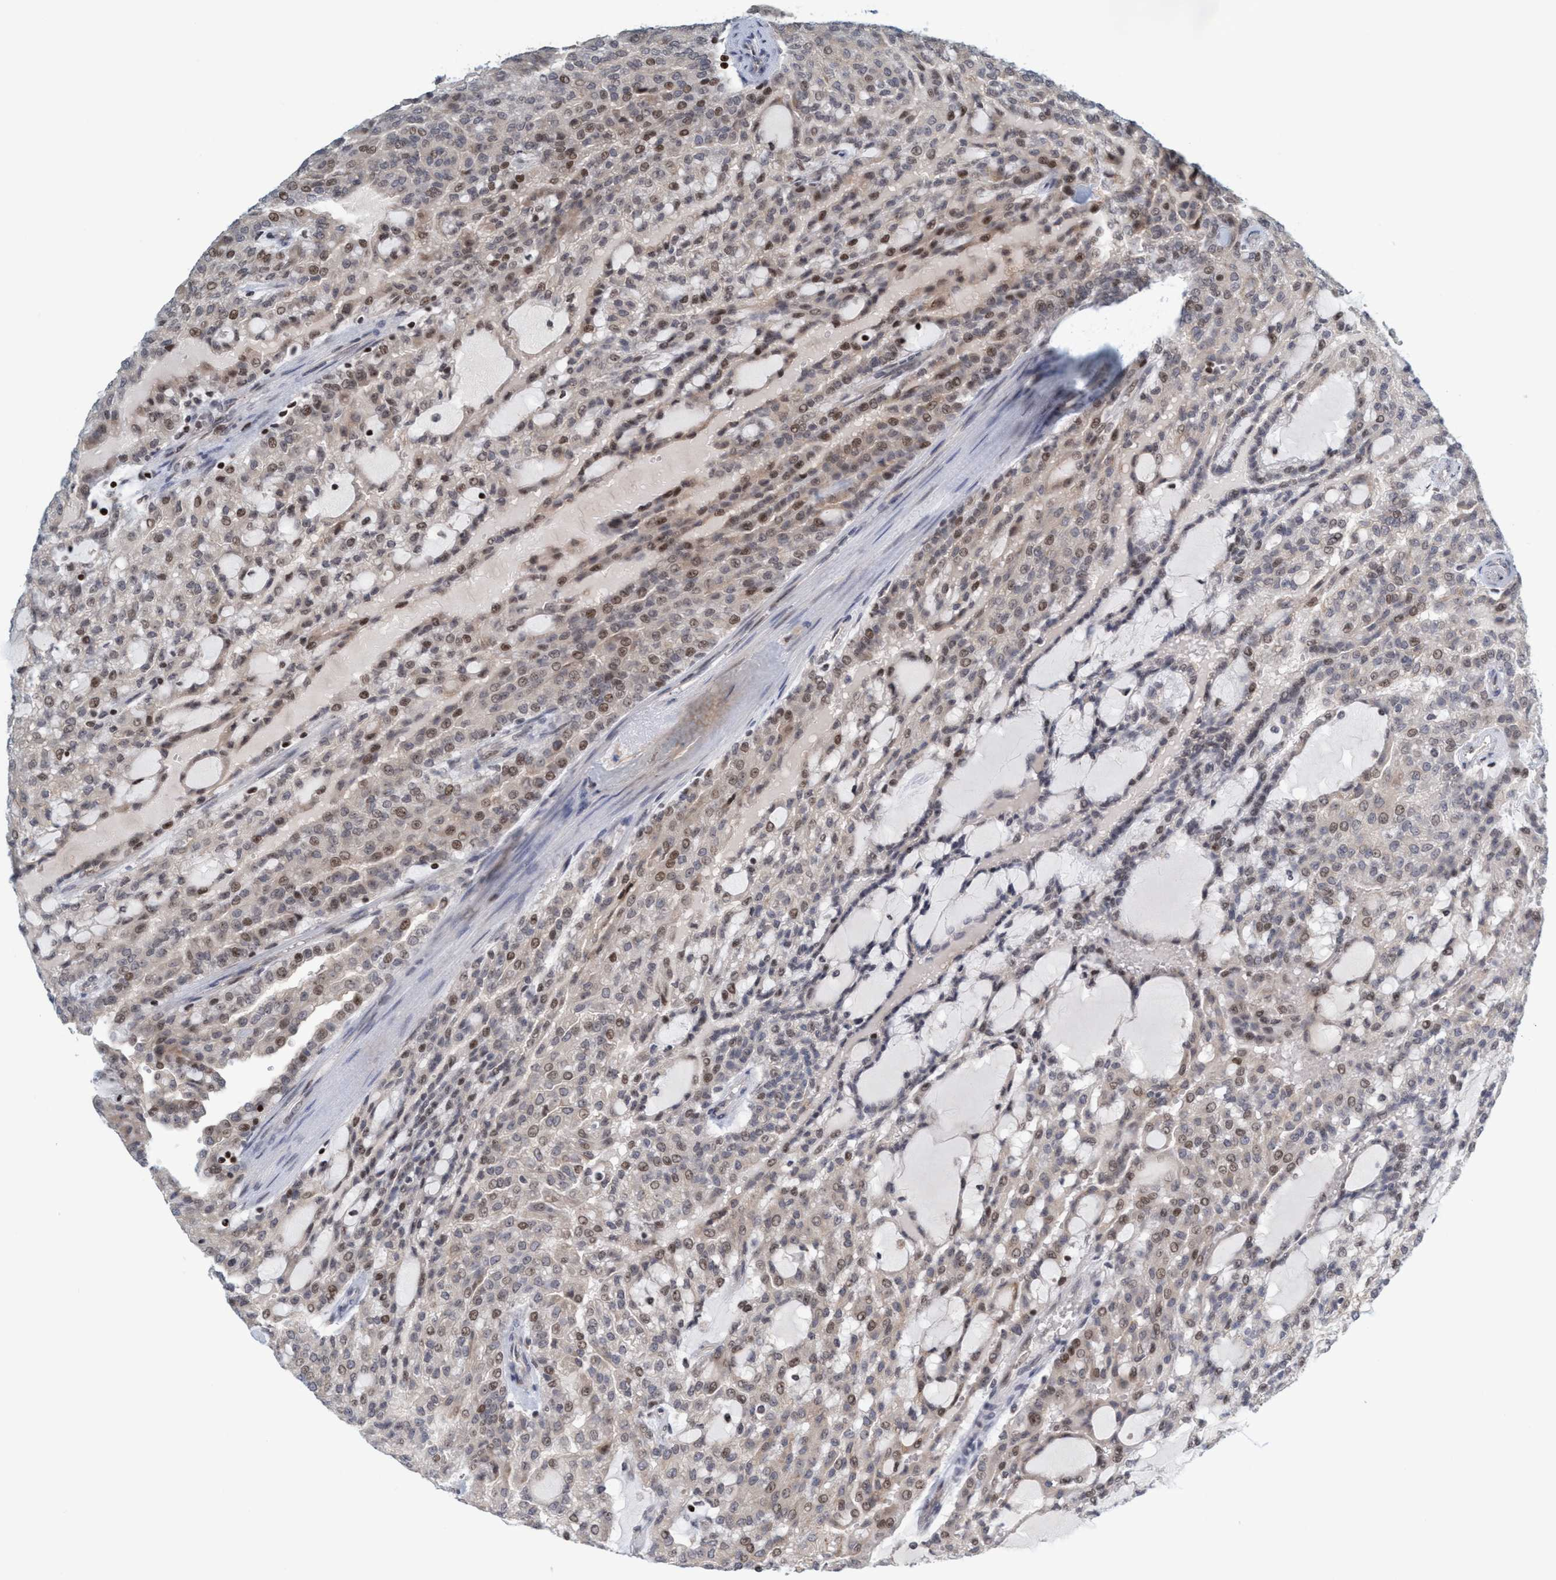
{"staining": {"intensity": "moderate", "quantity": "25%-75%", "location": "nuclear"}, "tissue": "renal cancer", "cell_type": "Tumor cells", "image_type": "cancer", "snomed": [{"axis": "morphology", "description": "Adenocarcinoma, NOS"}, {"axis": "topography", "description": "Kidney"}], "caption": "There is medium levels of moderate nuclear staining in tumor cells of renal cancer, as demonstrated by immunohistochemical staining (brown color).", "gene": "SMCR8", "patient": {"sex": "male", "age": 63}}